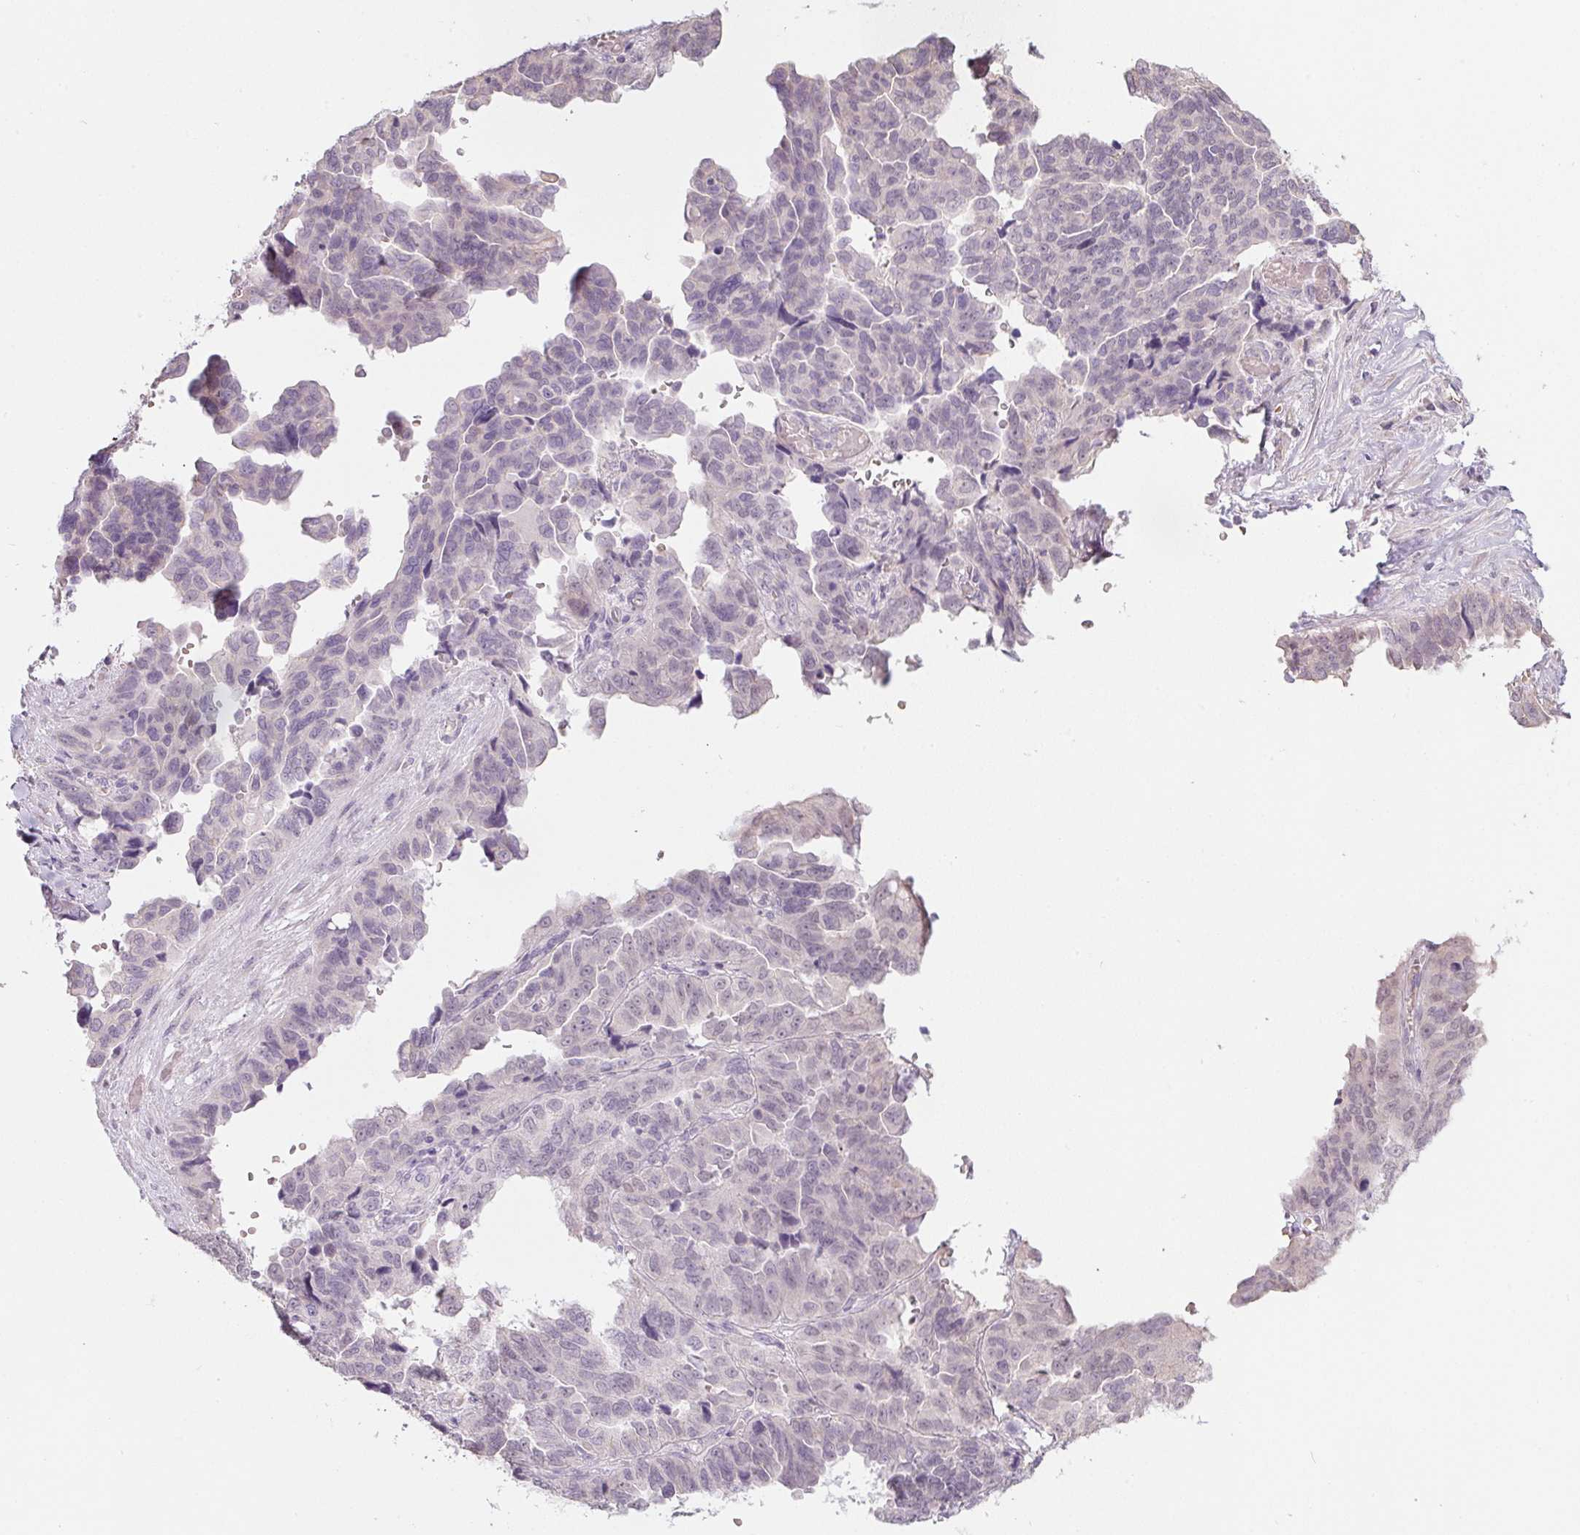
{"staining": {"intensity": "negative", "quantity": "none", "location": "none"}, "tissue": "ovarian cancer", "cell_type": "Tumor cells", "image_type": "cancer", "snomed": [{"axis": "morphology", "description": "Cystadenocarcinoma, serous, NOS"}, {"axis": "topography", "description": "Ovary"}], "caption": "Tumor cells show no significant staining in ovarian cancer. (DAB immunohistochemistry (IHC), high magnification).", "gene": "CTCFL", "patient": {"sex": "female", "age": 64}}